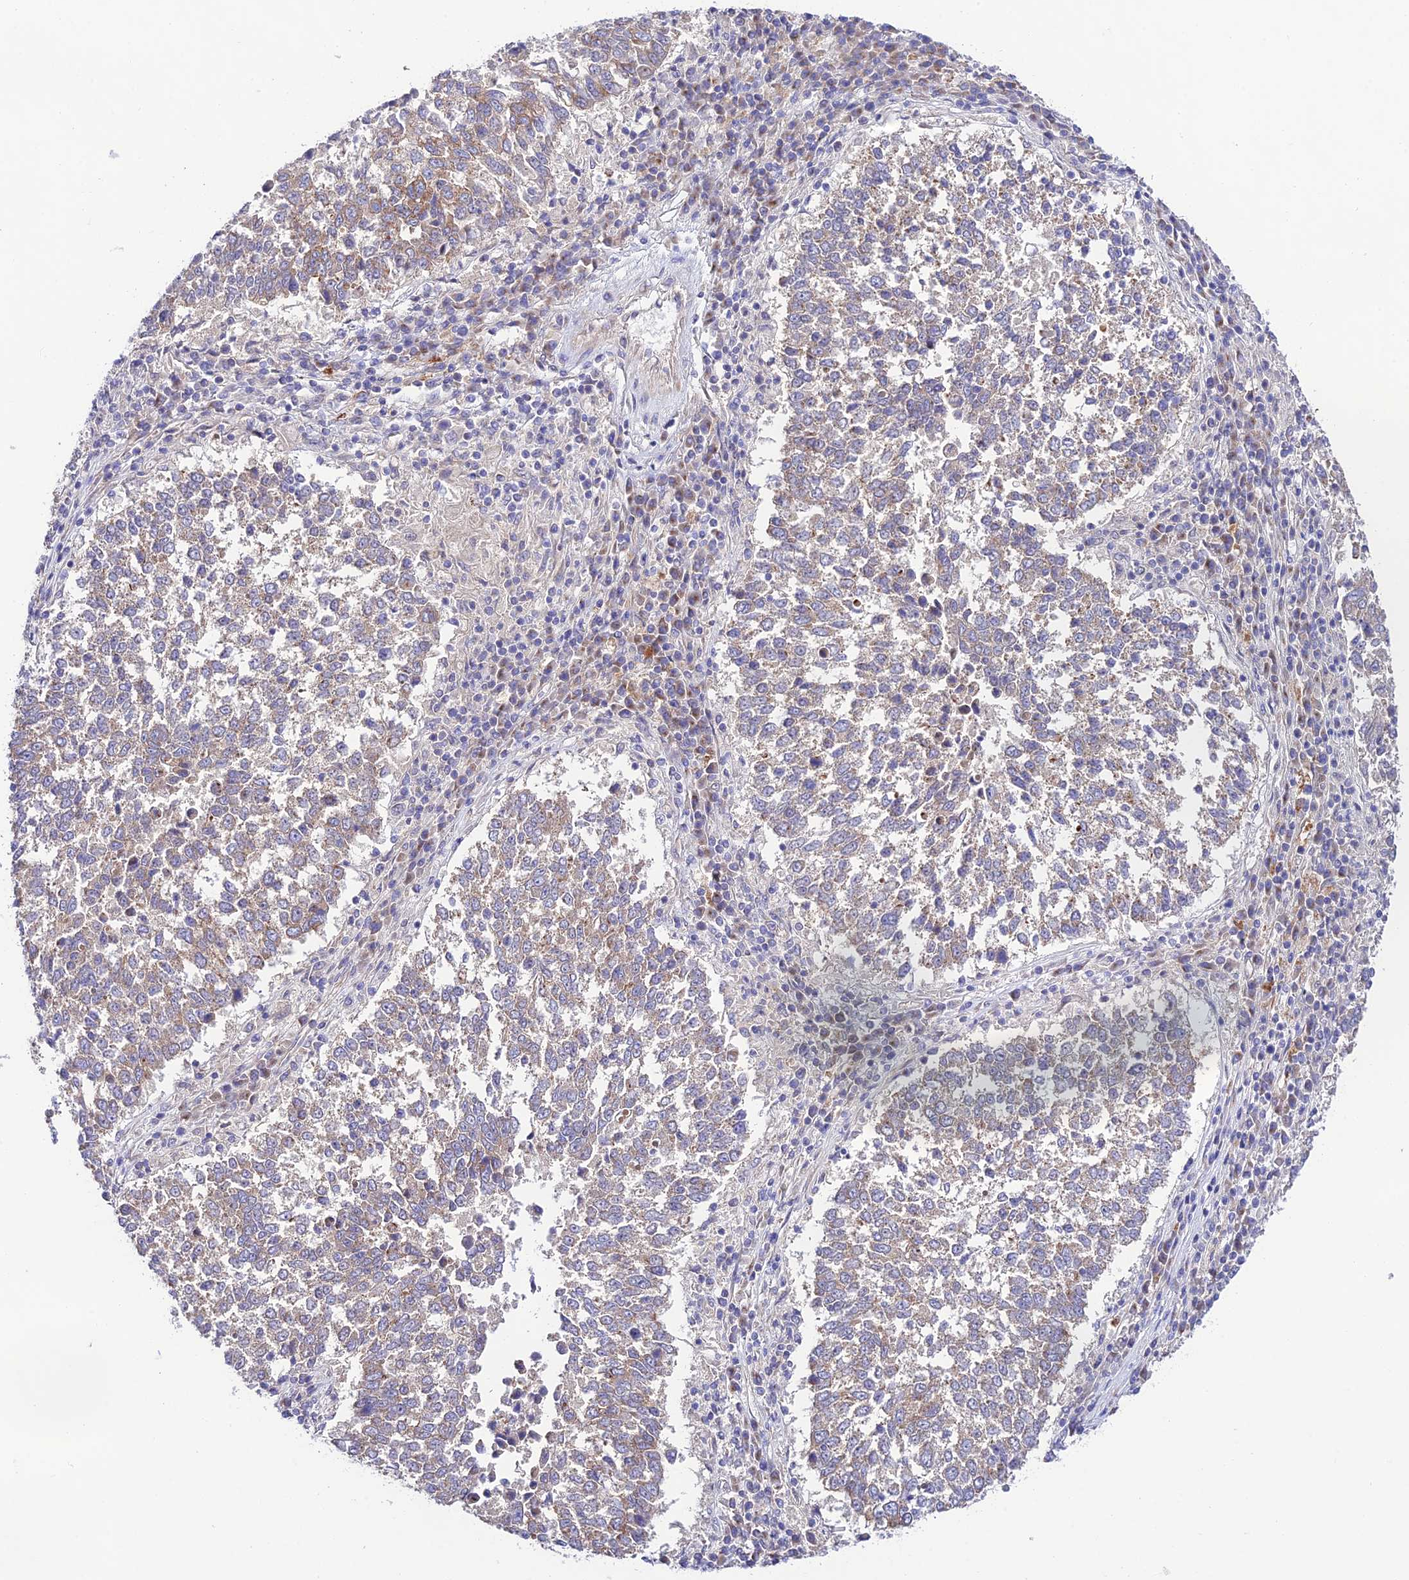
{"staining": {"intensity": "weak", "quantity": "25%-75%", "location": "cytoplasmic/membranous"}, "tissue": "lung cancer", "cell_type": "Tumor cells", "image_type": "cancer", "snomed": [{"axis": "morphology", "description": "Squamous cell carcinoma, NOS"}, {"axis": "topography", "description": "Lung"}], "caption": "A brown stain highlights weak cytoplasmic/membranous staining of a protein in human lung cancer (squamous cell carcinoma) tumor cells.", "gene": "LACTB2", "patient": {"sex": "male", "age": 73}}